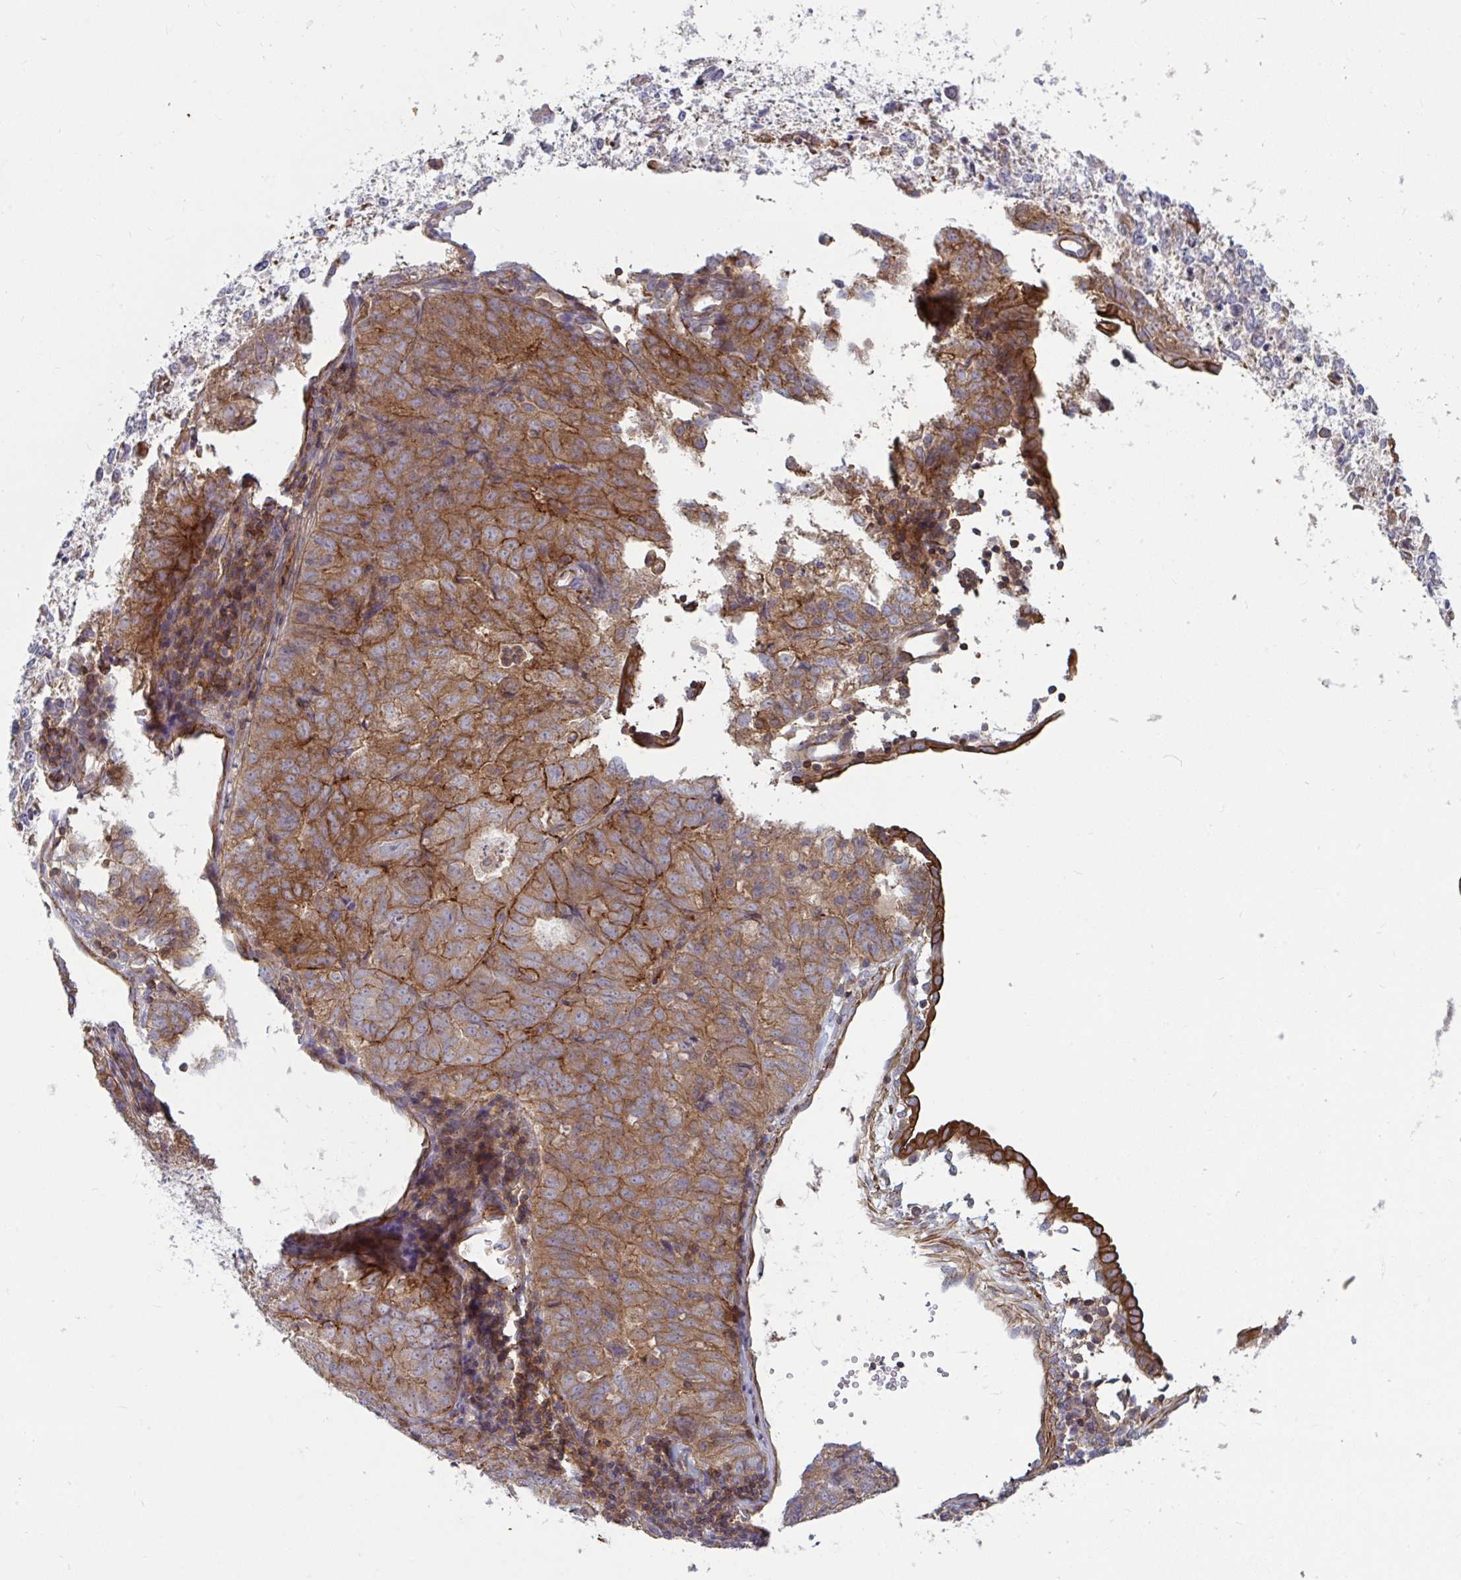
{"staining": {"intensity": "moderate", "quantity": ">75%", "location": "cytoplasmic/membranous"}, "tissue": "endometrial cancer", "cell_type": "Tumor cells", "image_type": "cancer", "snomed": [{"axis": "morphology", "description": "Adenocarcinoma, NOS"}, {"axis": "topography", "description": "Endometrium"}], "caption": "A brown stain labels moderate cytoplasmic/membranous staining of a protein in endometrial cancer tumor cells.", "gene": "TANK", "patient": {"sex": "female", "age": 61}}